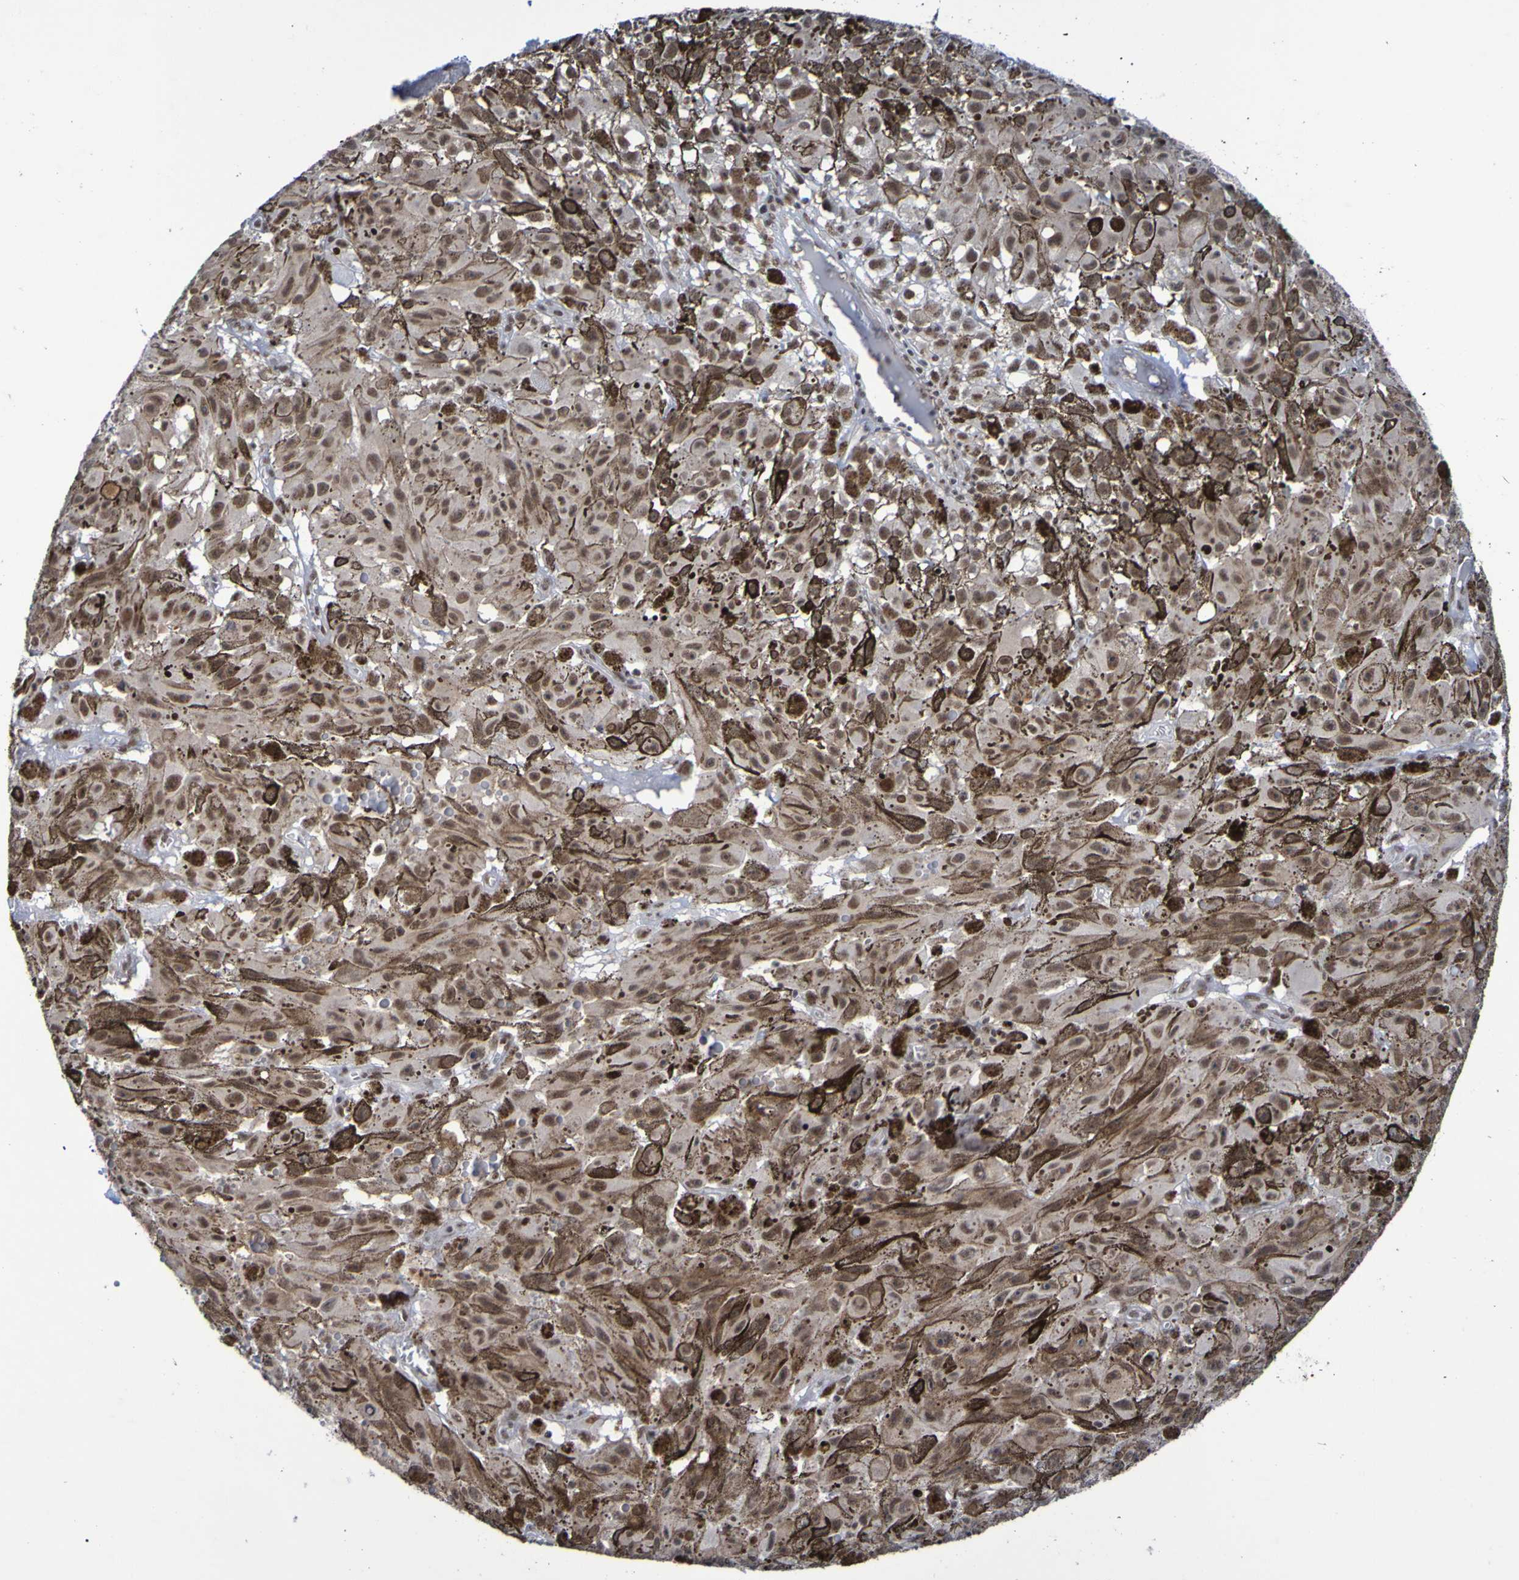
{"staining": {"intensity": "strong", "quantity": ">75%", "location": "nuclear"}, "tissue": "melanoma", "cell_type": "Tumor cells", "image_type": "cancer", "snomed": [{"axis": "morphology", "description": "Malignant melanoma, NOS"}, {"axis": "topography", "description": "Skin"}], "caption": "Immunohistochemistry photomicrograph of neoplastic tissue: malignant melanoma stained using IHC exhibits high levels of strong protein expression localized specifically in the nuclear of tumor cells, appearing as a nuclear brown color.", "gene": "CDC5L", "patient": {"sex": "female", "age": 104}}